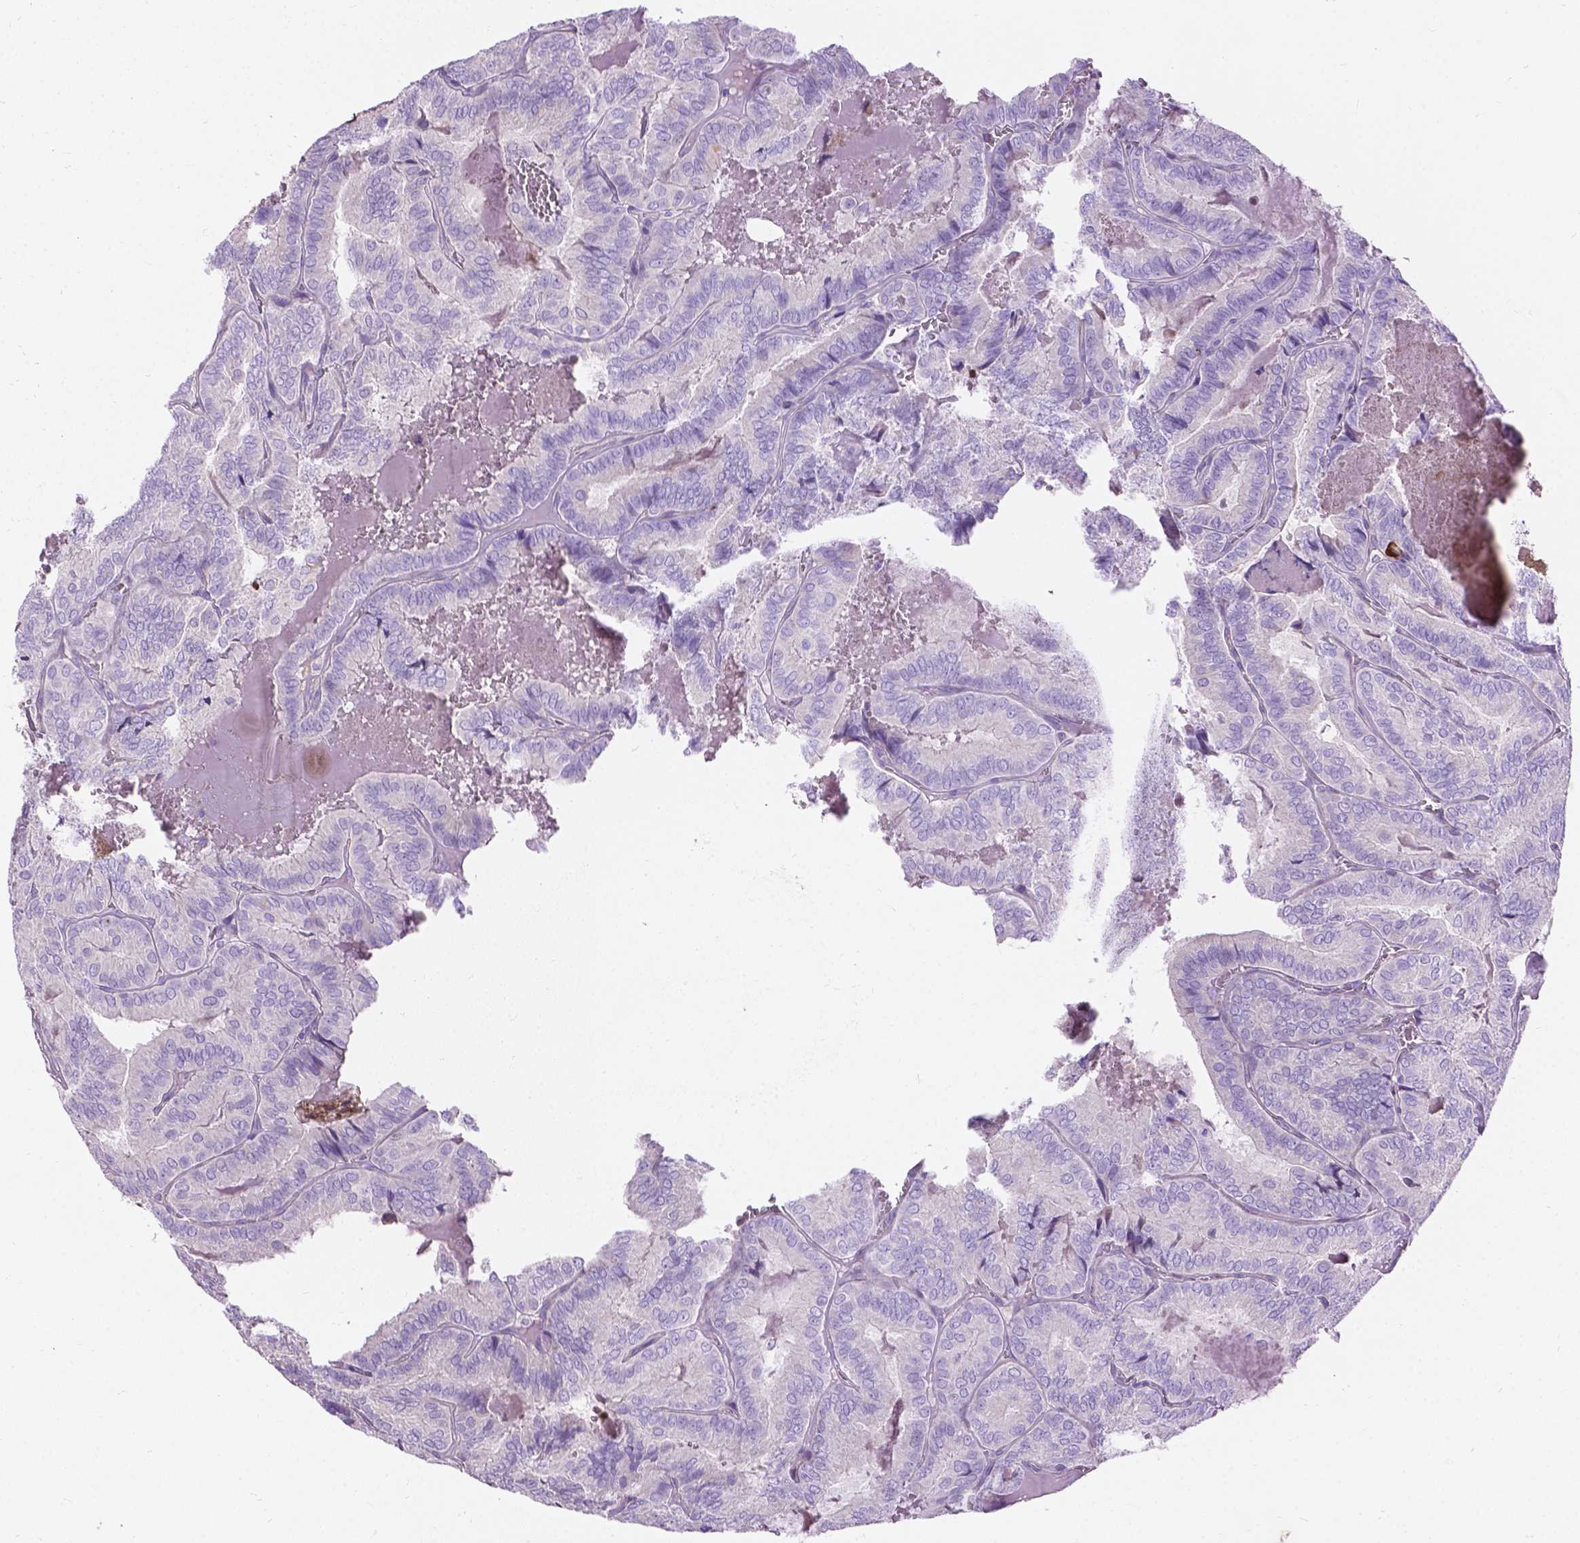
{"staining": {"intensity": "negative", "quantity": "none", "location": "none"}, "tissue": "thyroid cancer", "cell_type": "Tumor cells", "image_type": "cancer", "snomed": [{"axis": "morphology", "description": "Papillary adenocarcinoma, NOS"}, {"axis": "topography", "description": "Thyroid gland"}], "caption": "Immunohistochemical staining of papillary adenocarcinoma (thyroid) shows no significant positivity in tumor cells.", "gene": "NOXO1", "patient": {"sex": "female", "age": 75}}